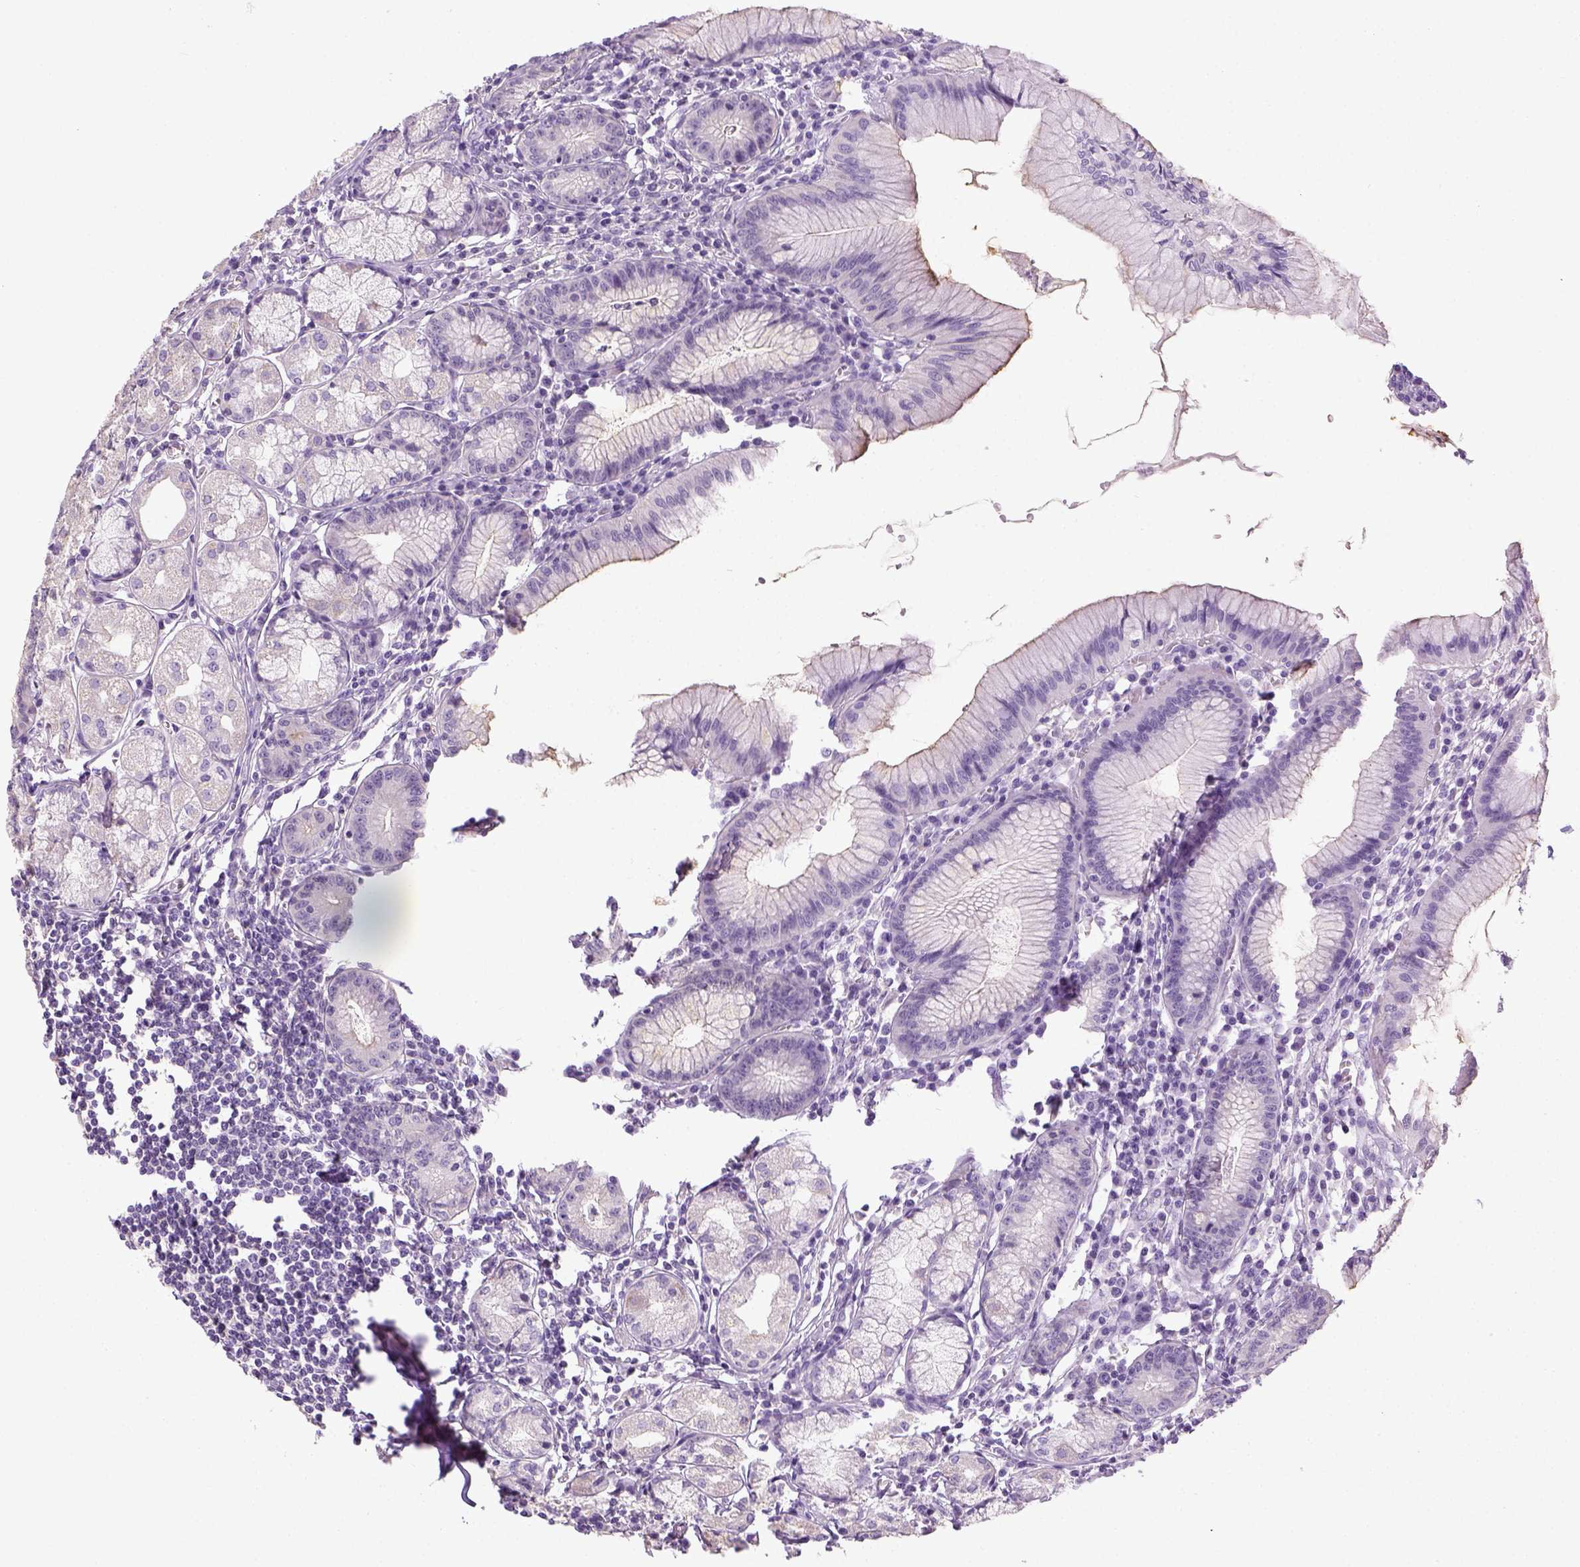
{"staining": {"intensity": "negative", "quantity": "none", "location": "none"}, "tissue": "stomach", "cell_type": "Glandular cells", "image_type": "normal", "snomed": [{"axis": "morphology", "description": "Normal tissue, NOS"}, {"axis": "topography", "description": "Stomach"}], "caption": "IHC of normal stomach exhibits no staining in glandular cells. The staining was performed using DAB (3,3'-diaminobenzidine) to visualize the protein expression in brown, while the nuclei were stained in blue with hematoxylin (Magnification: 20x).", "gene": "LGSN", "patient": {"sex": "male", "age": 55}}